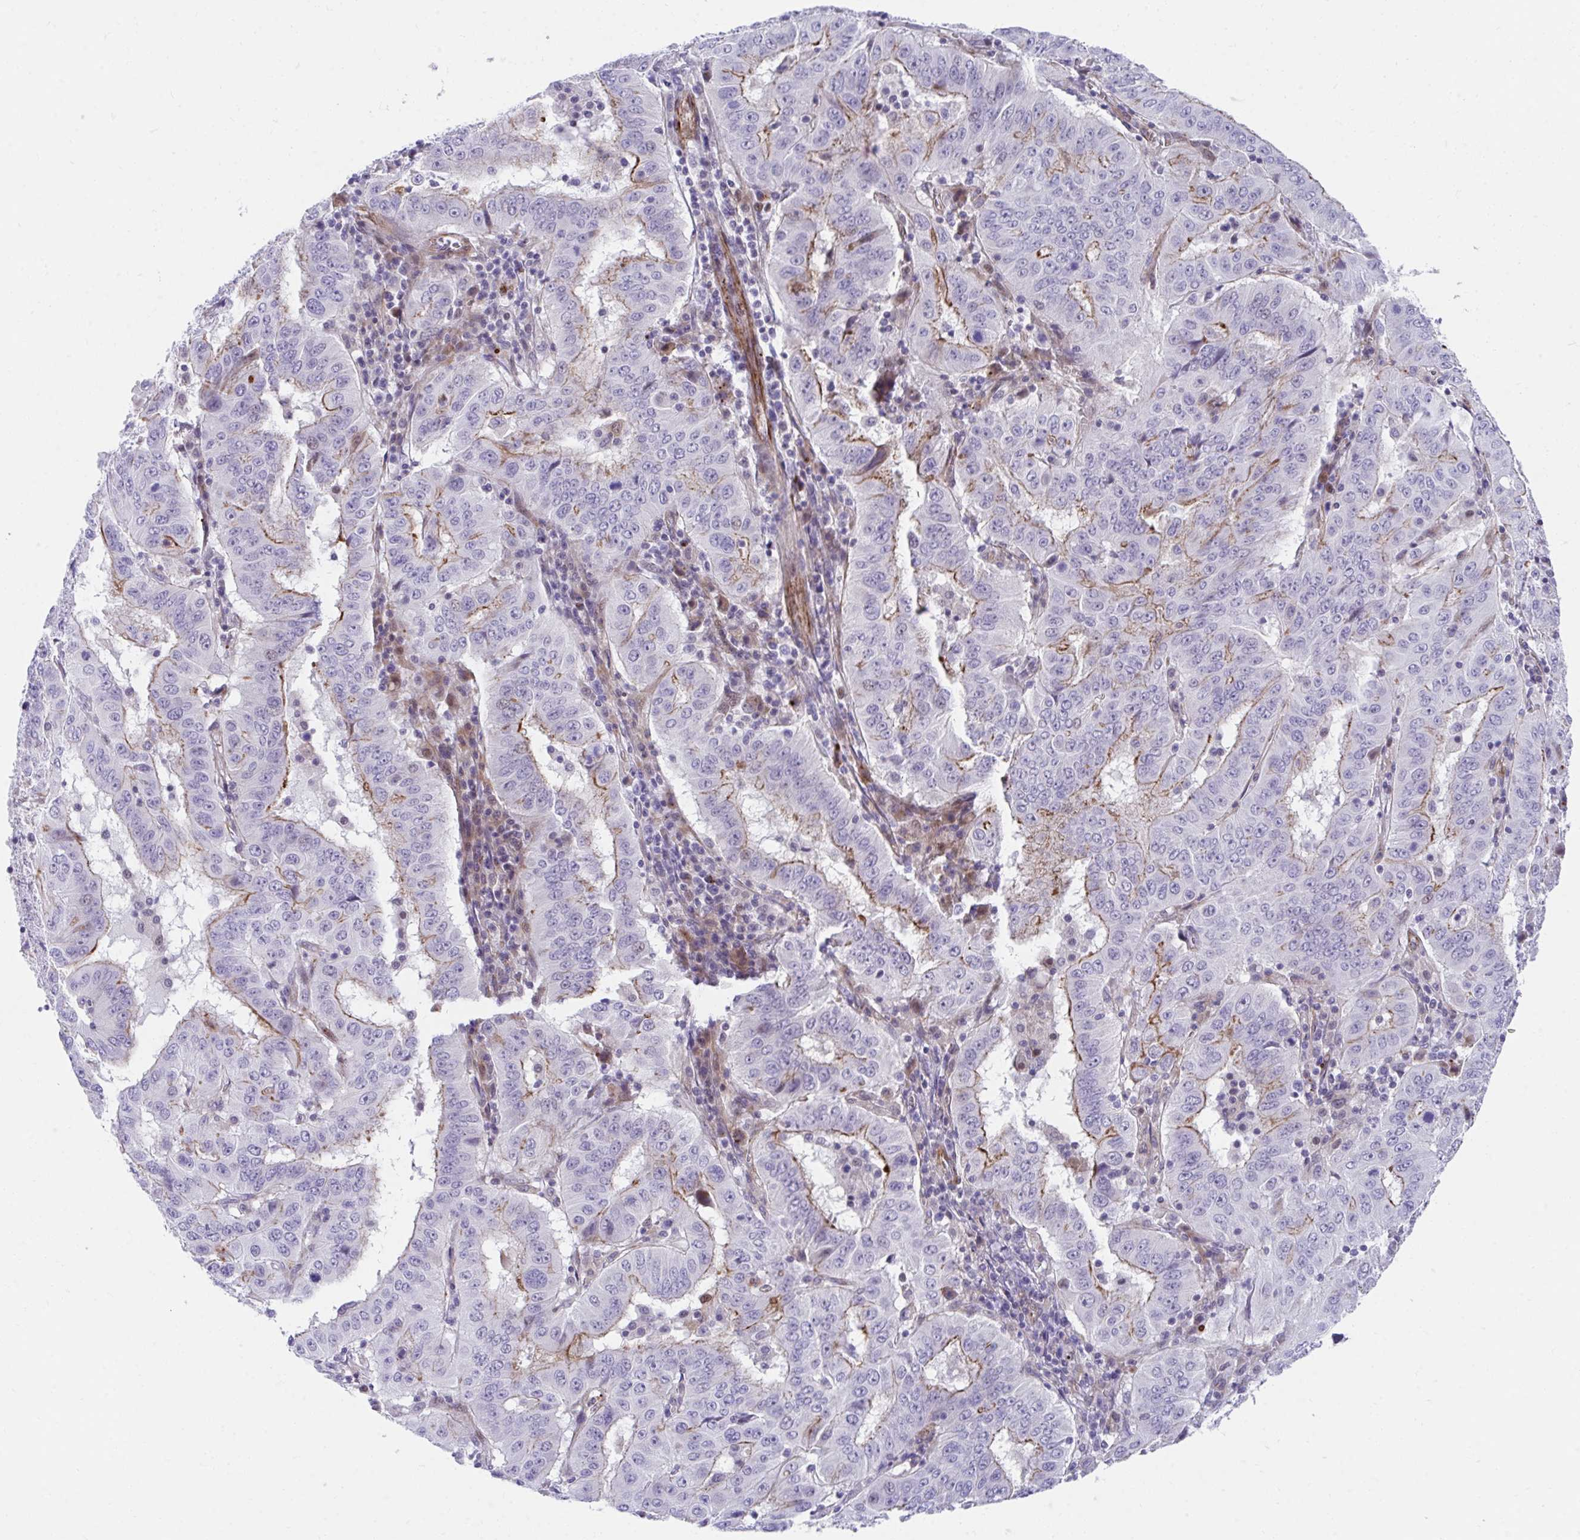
{"staining": {"intensity": "weak", "quantity": "<25%", "location": "cytoplasmic/membranous"}, "tissue": "pancreatic cancer", "cell_type": "Tumor cells", "image_type": "cancer", "snomed": [{"axis": "morphology", "description": "Adenocarcinoma, NOS"}, {"axis": "topography", "description": "Pancreas"}], "caption": "An image of human pancreatic adenocarcinoma is negative for staining in tumor cells.", "gene": "CSTB", "patient": {"sex": "male", "age": 63}}